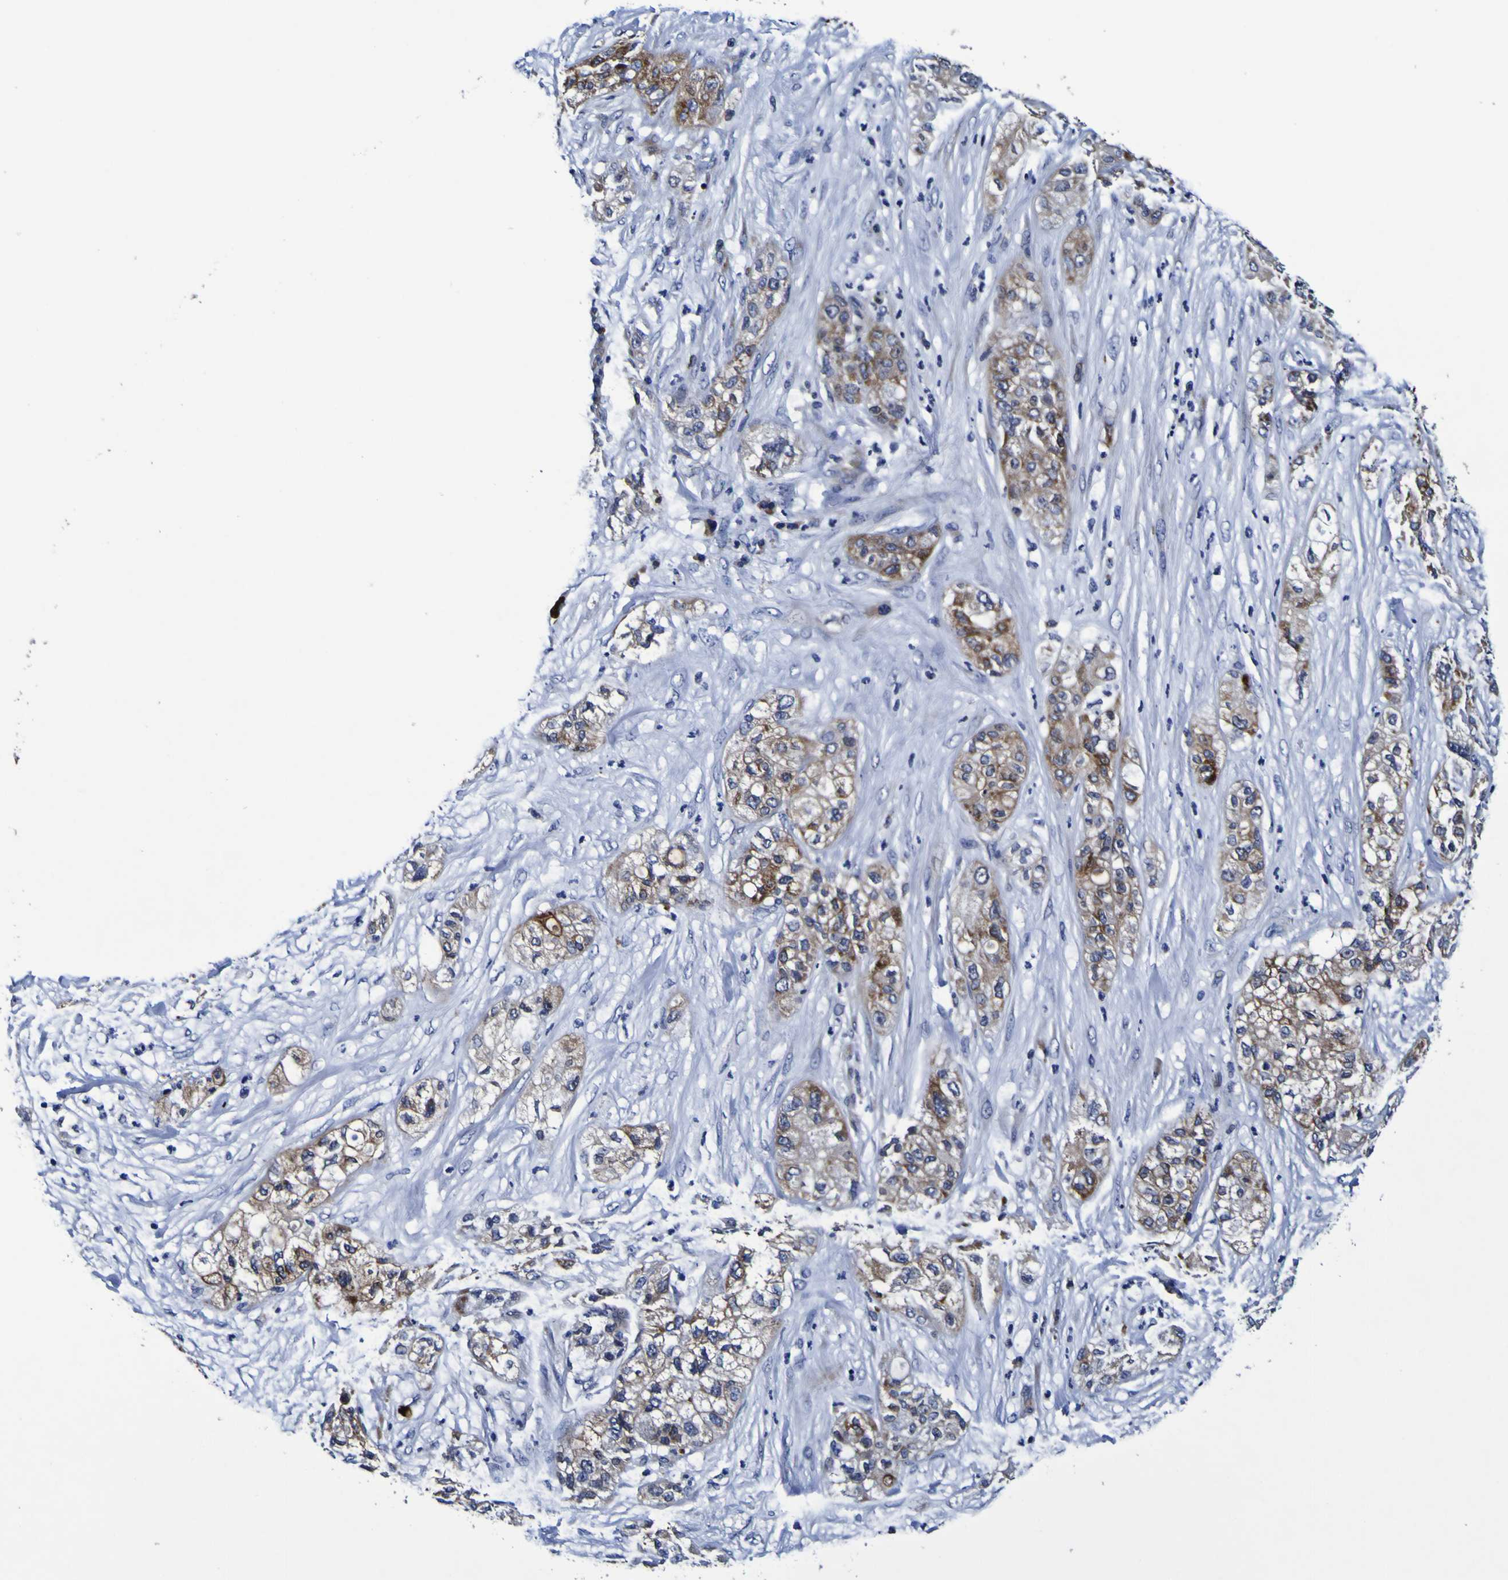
{"staining": {"intensity": "moderate", "quantity": ">75%", "location": "cytoplasmic/membranous"}, "tissue": "pancreatic cancer", "cell_type": "Tumor cells", "image_type": "cancer", "snomed": [{"axis": "morphology", "description": "Adenocarcinoma, NOS"}, {"axis": "topography", "description": "Pancreas"}], "caption": "Immunohistochemical staining of human adenocarcinoma (pancreatic) displays moderate cytoplasmic/membranous protein staining in approximately >75% of tumor cells. The staining was performed using DAB (3,3'-diaminobenzidine) to visualize the protein expression in brown, while the nuclei were stained in blue with hematoxylin (Magnification: 20x).", "gene": "SORCS1", "patient": {"sex": "female", "age": 78}}